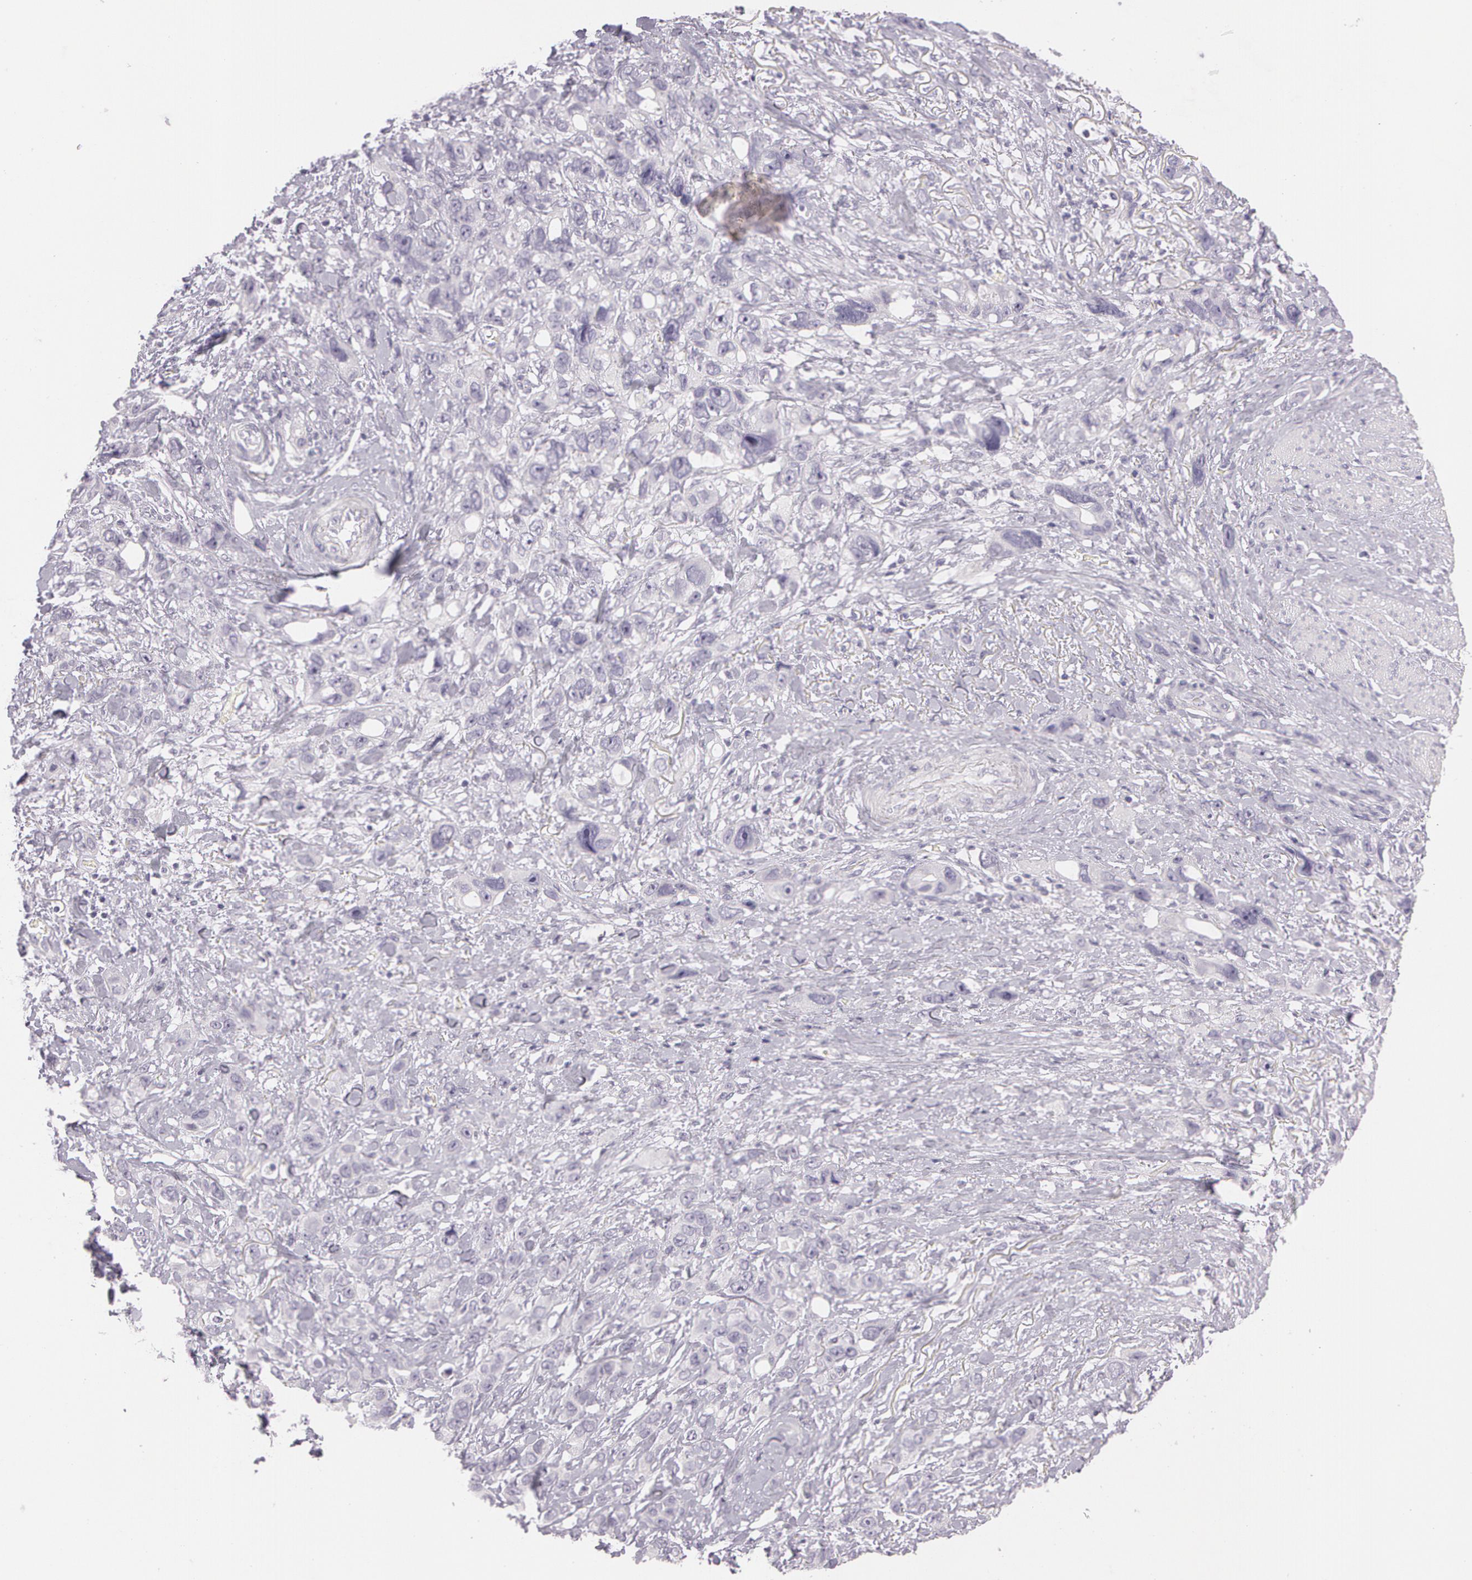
{"staining": {"intensity": "negative", "quantity": "none", "location": "none"}, "tissue": "stomach cancer", "cell_type": "Tumor cells", "image_type": "cancer", "snomed": [{"axis": "morphology", "description": "Adenocarcinoma, NOS"}, {"axis": "topography", "description": "Stomach, upper"}], "caption": "Tumor cells show no significant protein positivity in stomach cancer (adenocarcinoma). Nuclei are stained in blue.", "gene": "OTC", "patient": {"sex": "male", "age": 47}}